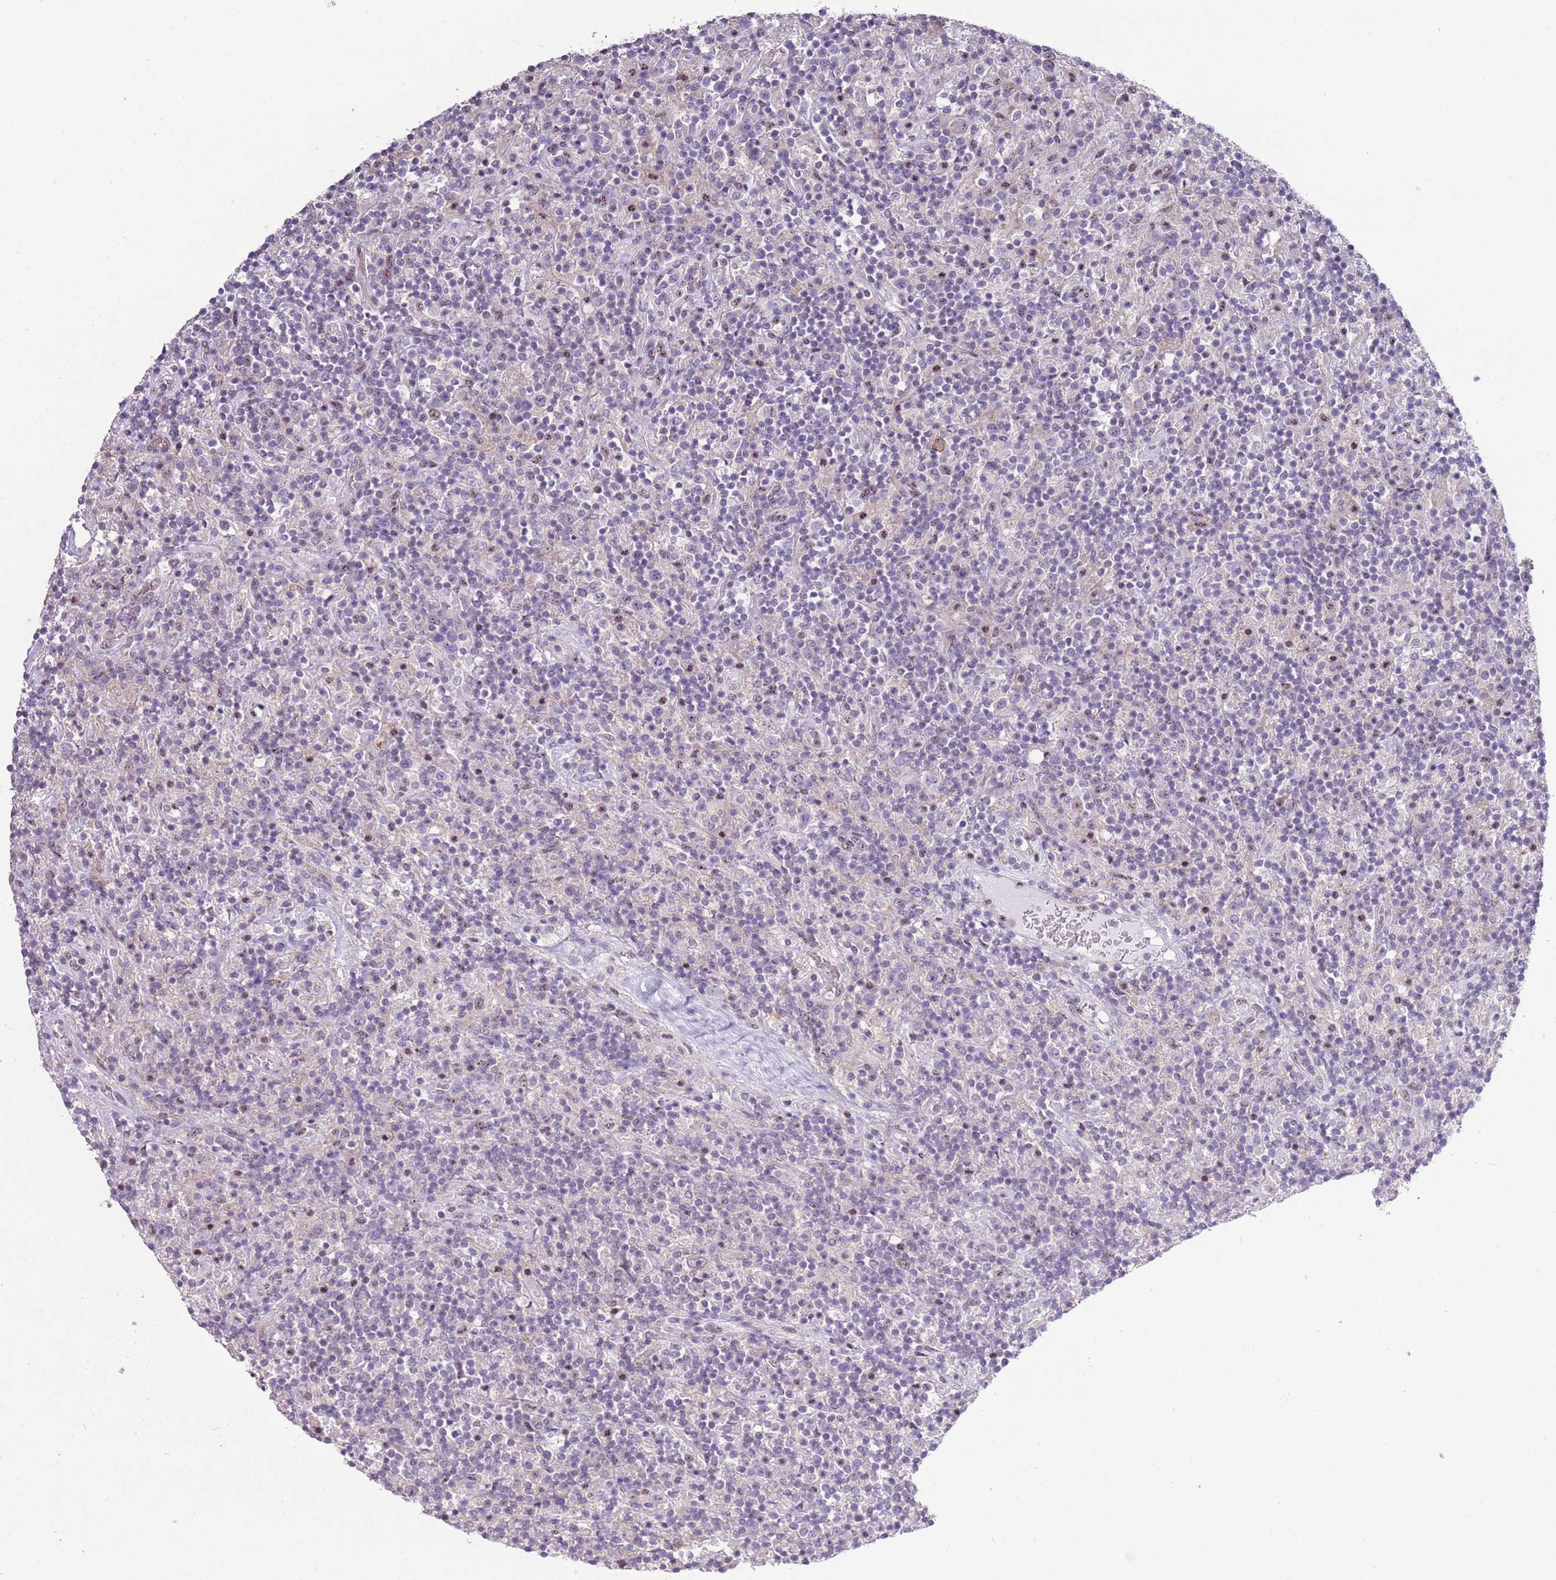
{"staining": {"intensity": "negative", "quantity": "none", "location": "none"}, "tissue": "lymphoma", "cell_type": "Tumor cells", "image_type": "cancer", "snomed": [{"axis": "morphology", "description": "Hodgkin's disease, NOS"}, {"axis": "topography", "description": "Lymph node"}], "caption": "A micrograph of human lymphoma is negative for staining in tumor cells.", "gene": "CAPN9", "patient": {"sex": "male", "age": 70}}